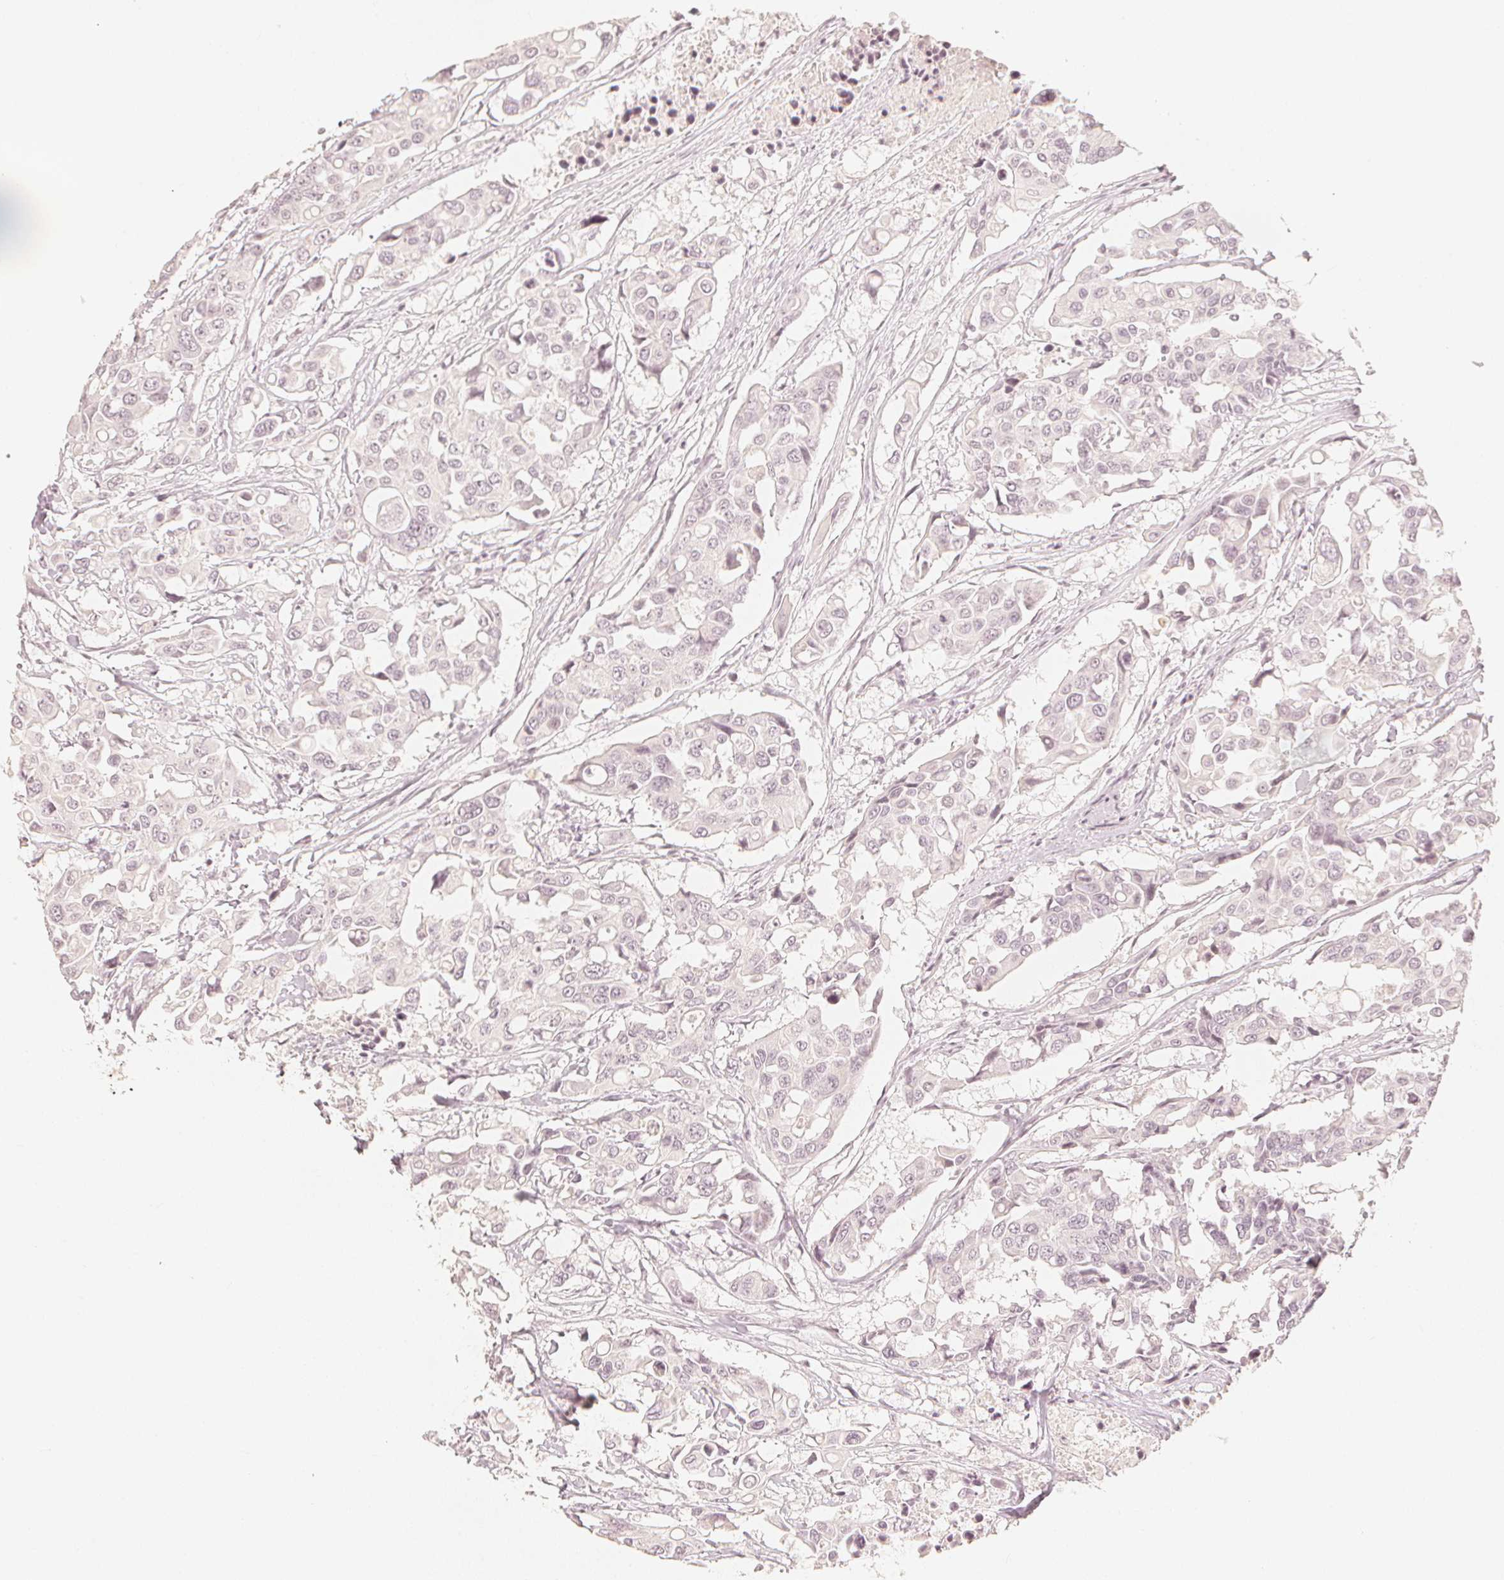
{"staining": {"intensity": "negative", "quantity": "none", "location": "none"}, "tissue": "colorectal cancer", "cell_type": "Tumor cells", "image_type": "cancer", "snomed": [{"axis": "morphology", "description": "Adenocarcinoma, NOS"}, {"axis": "topography", "description": "Colon"}], "caption": "DAB (3,3'-diaminobenzidine) immunohistochemical staining of human colorectal cancer (adenocarcinoma) reveals no significant expression in tumor cells.", "gene": "CALB1", "patient": {"sex": "male", "age": 77}}